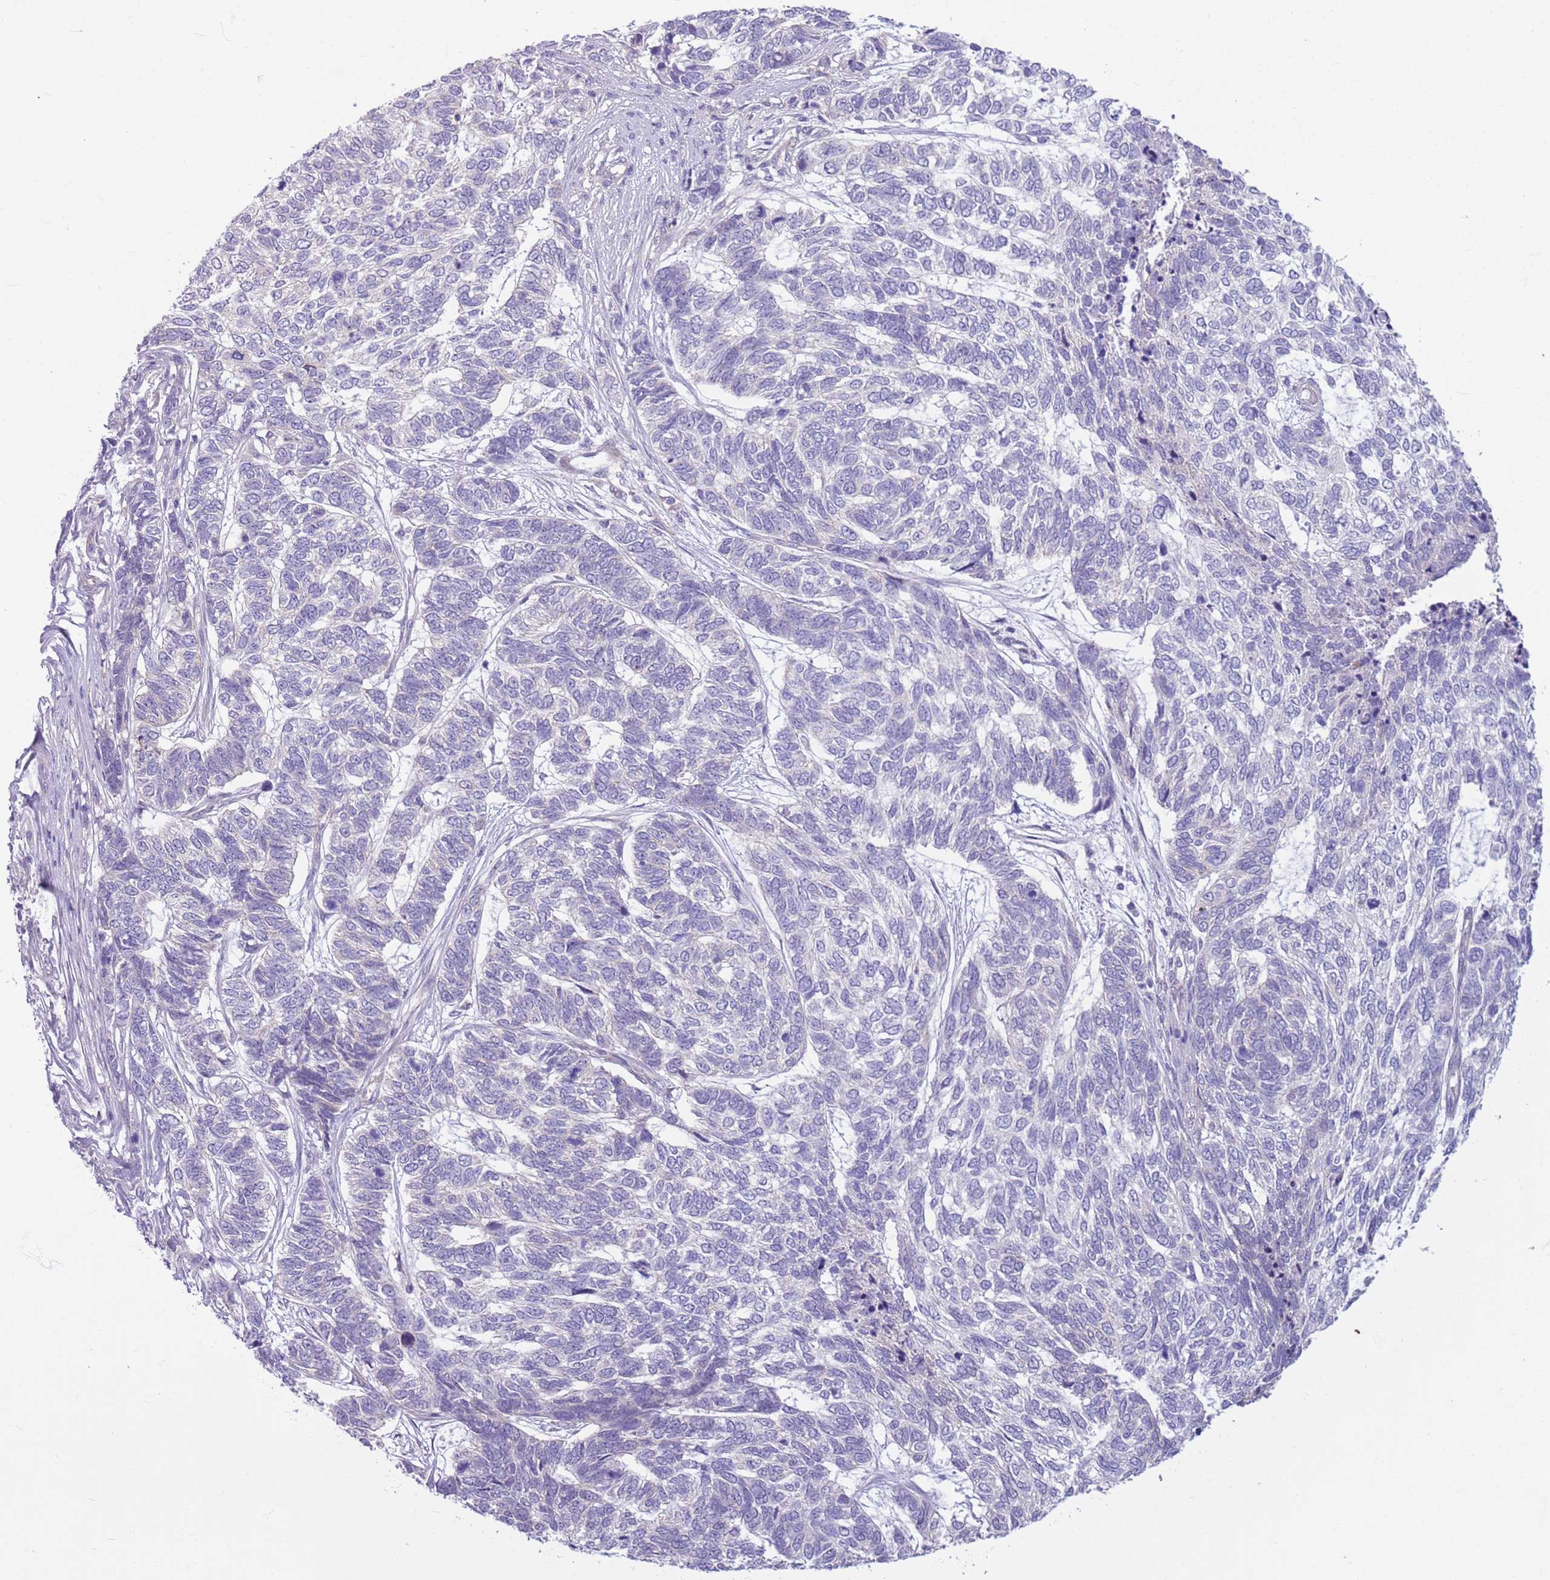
{"staining": {"intensity": "negative", "quantity": "none", "location": "none"}, "tissue": "skin cancer", "cell_type": "Tumor cells", "image_type": "cancer", "snomed": [{"axis": "morphology", "description": "Basal cell carcinoma"}, {"axis": "topography", "description": "Skin"}], "caption": "Immunohistochemistry (IHC) histopathology image of human basal cell carcinoma (skin) stained for a protein (brown), which shows no staining in tumor cells. (DAB immunohistochemistry visualized using brightfield microscopy, high magnification).", "gene": "PARP8", "patient": {"sex": "female", "age": 65}}